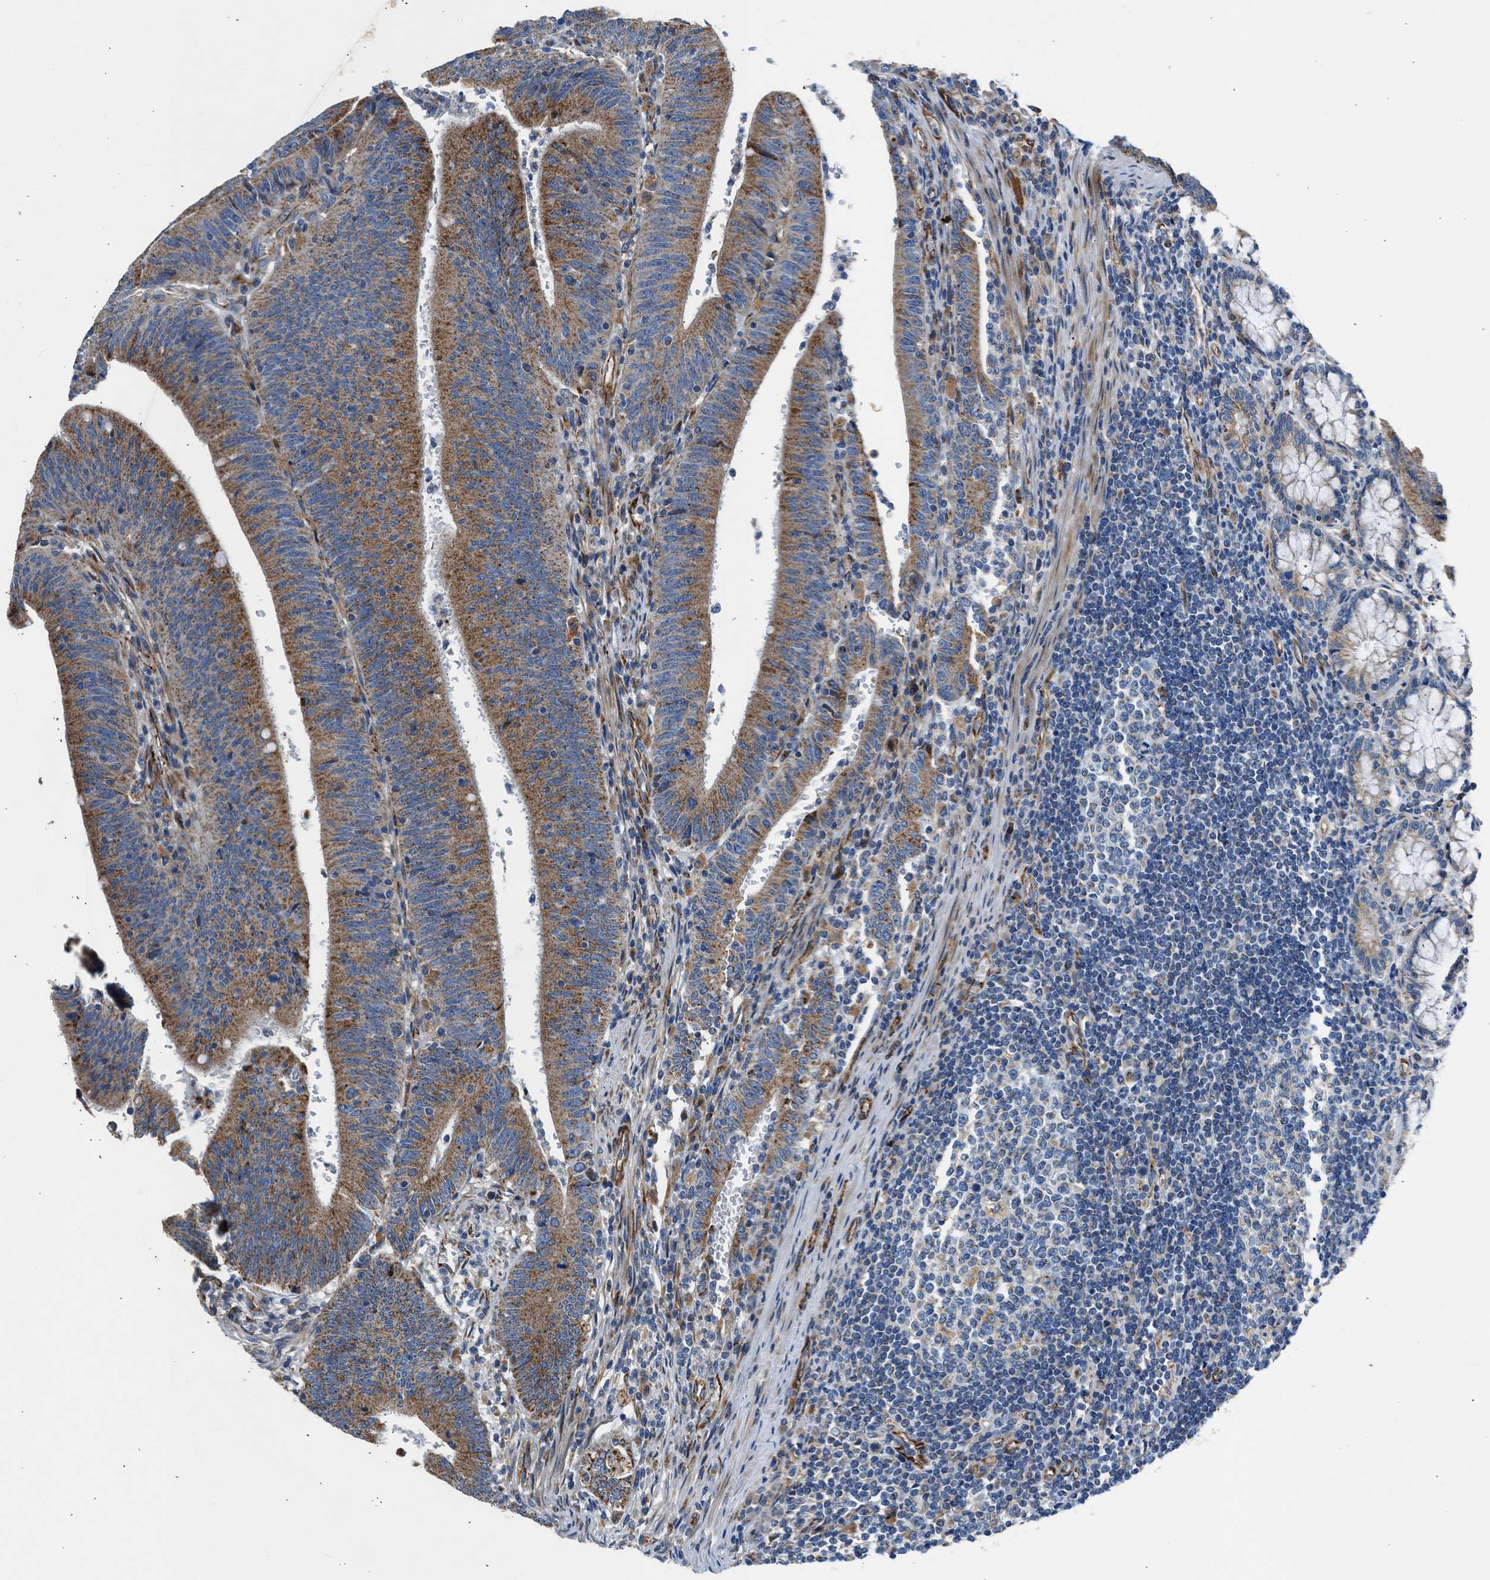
{"staining": {"intensity": "moderate", "quantity": ">75%", "location": "cytoplasmic/membranous"}, "tissue": "colorectal cancer", "cell_type": "Tumor cells", "image_type": "cancer", "snomed": [{"axis": "morphology", "description": "Normal tissue, NOS"}, {"axis": "morphology", "description": "Adenocarcinoma, NOS"}, {"axis": "topography", "description": "Rectum"}], "caption": "Immunohistochemistry staining of adenocarcinoma (colorectal), which shows medium levels of moderate cytoplasmic/membranous expression in approximately >75% of tumor cells indicating moderate cytoplasmic/membranous protein positivity. The staining was performed using DAB (brown) for protein detection and nuclei were counterstained in hematoxylin (blue).", "gene": "ULK4", "patient": {"sex": "female", "age": 66}}